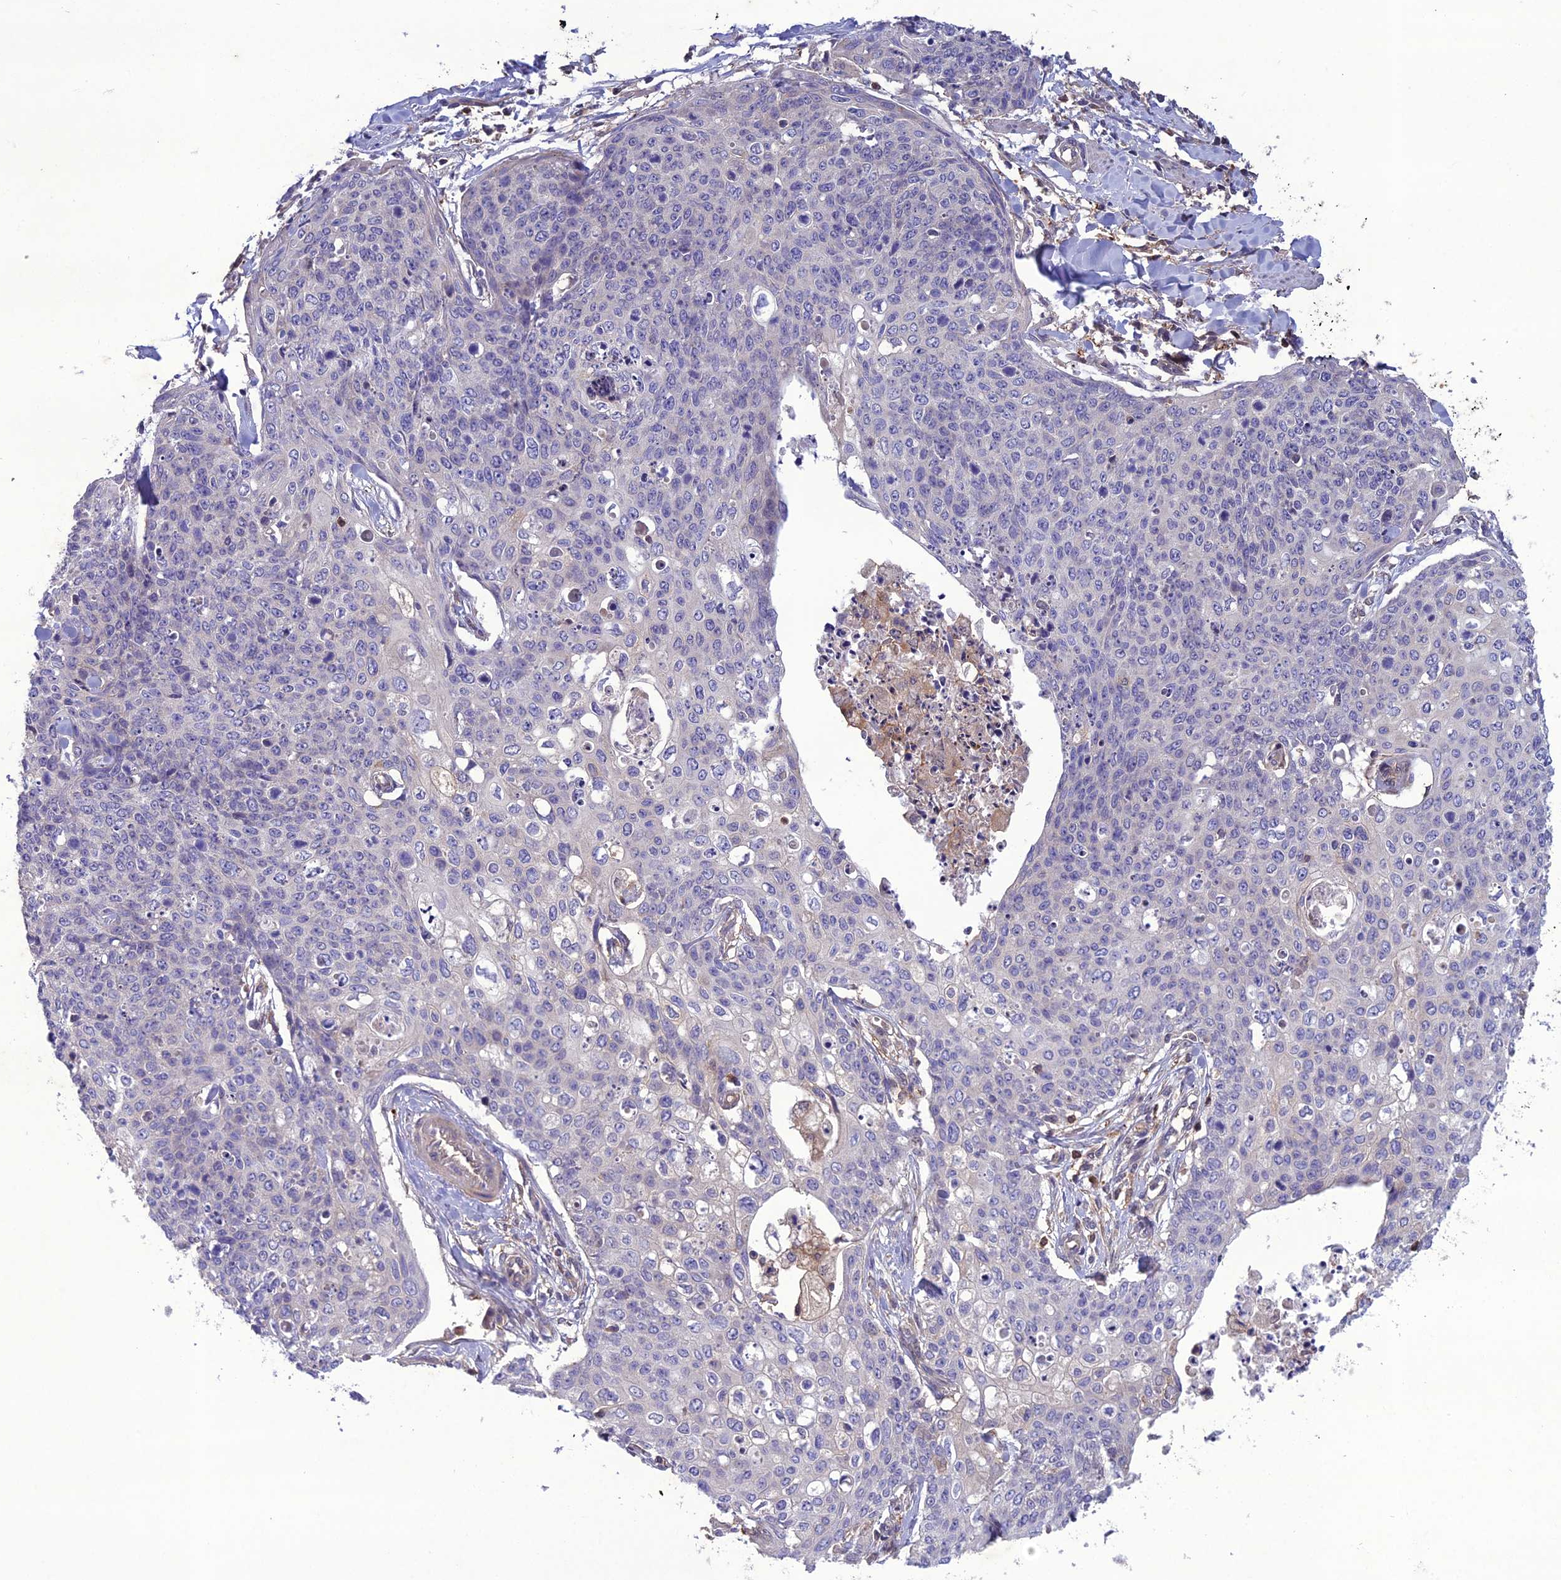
{"staining": {"intensity": "negative", "quantity": "none", "location": "none"}, "tissue": "skin cancer", "cell_type": "Tumor cells", "image_type": "cancer", "snomed": [{"axis": "morphology", "description": "Squamous cell carcinoma, NOS"}, {"axis": "topography", "description": "Skin"}, {"axis": "topography", "description": "Vulva"}], "caption": "Skin cancer (squamous cell carcinoma) was stained to show a protein in brown. There is no significant expression in tumor cells.", "gene": "GDF6", "patient": {"sex": "female", "age": 85}}